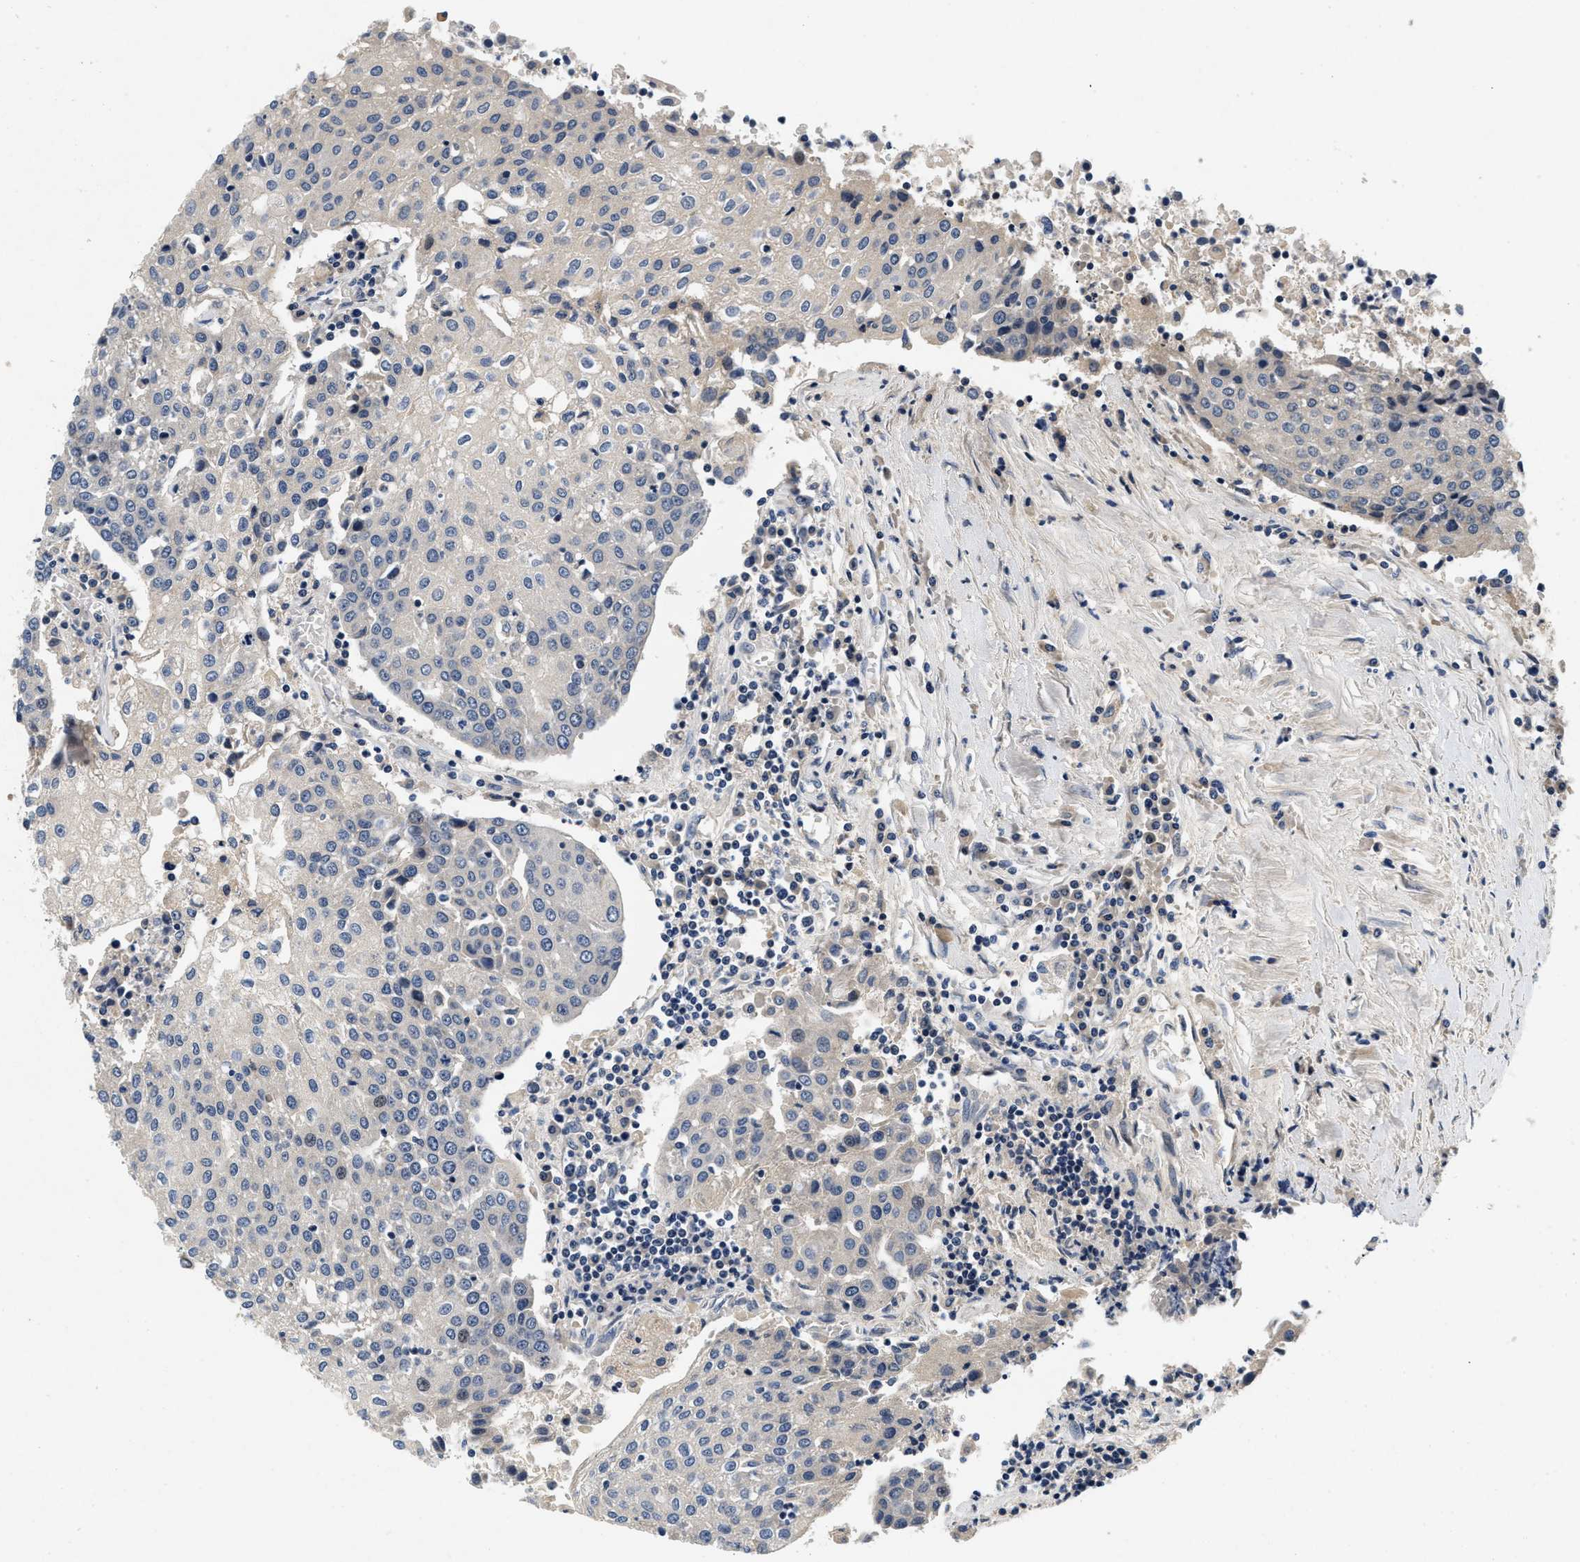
{"staining": {"intensity": "negative", "quantity": "none", "location": "none"}, "tissue": "urothelial cancer", "cell_type": "Tumor cells", "image_type": "cancer", "snomed": [{"axis": "morphology", "description": "Urothelial carcinoma, High grade"}, {"axis": "topography", "description": "Urinary bladder"}], "caption": "A micrograph of human urothelial cancer is negative for staining in tumor cells.", "gene": "PDP1", "patient": {"sex": "female", "age": 85}}